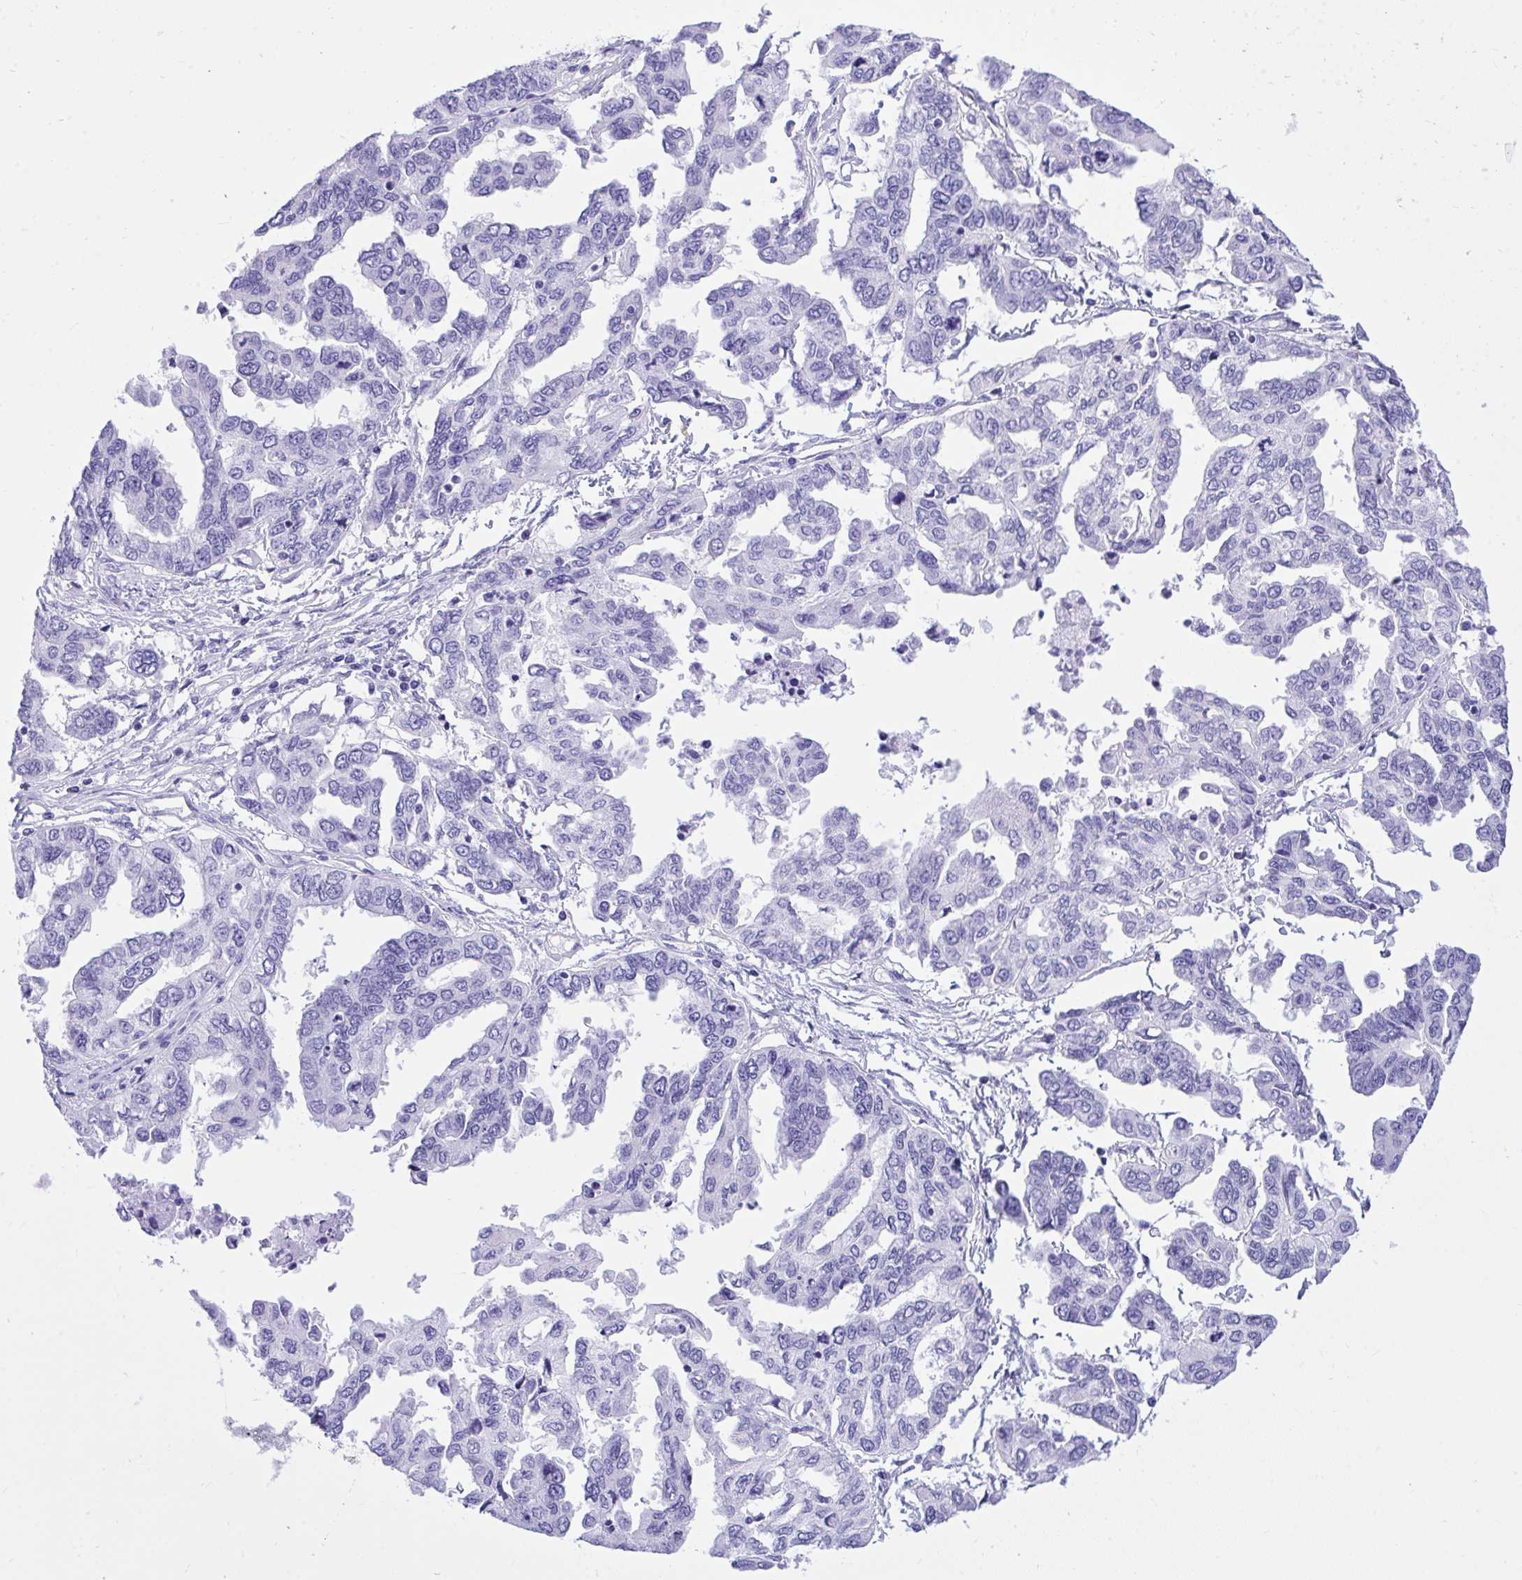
{"staining": {"intensity": "negative", "quantity": "none", "location": "none"}, "tissue": "ovarian cancer", "cell_type": "Tumor cells", "image_type": "cancer", "snomed": [{"axis": "morphology", "description": "Cystadenocarcinoma, serous, NOS"}, {"axis": "topography", "description": "Ovary"}], "caption": "This is a photomicrograph of IHC staining of ovarian cancer (serous cystadenocarcinoma), which shows no expression in tumor cells.", "gene": "TLN2", "patient": {"sex": "female", "age": 53}}